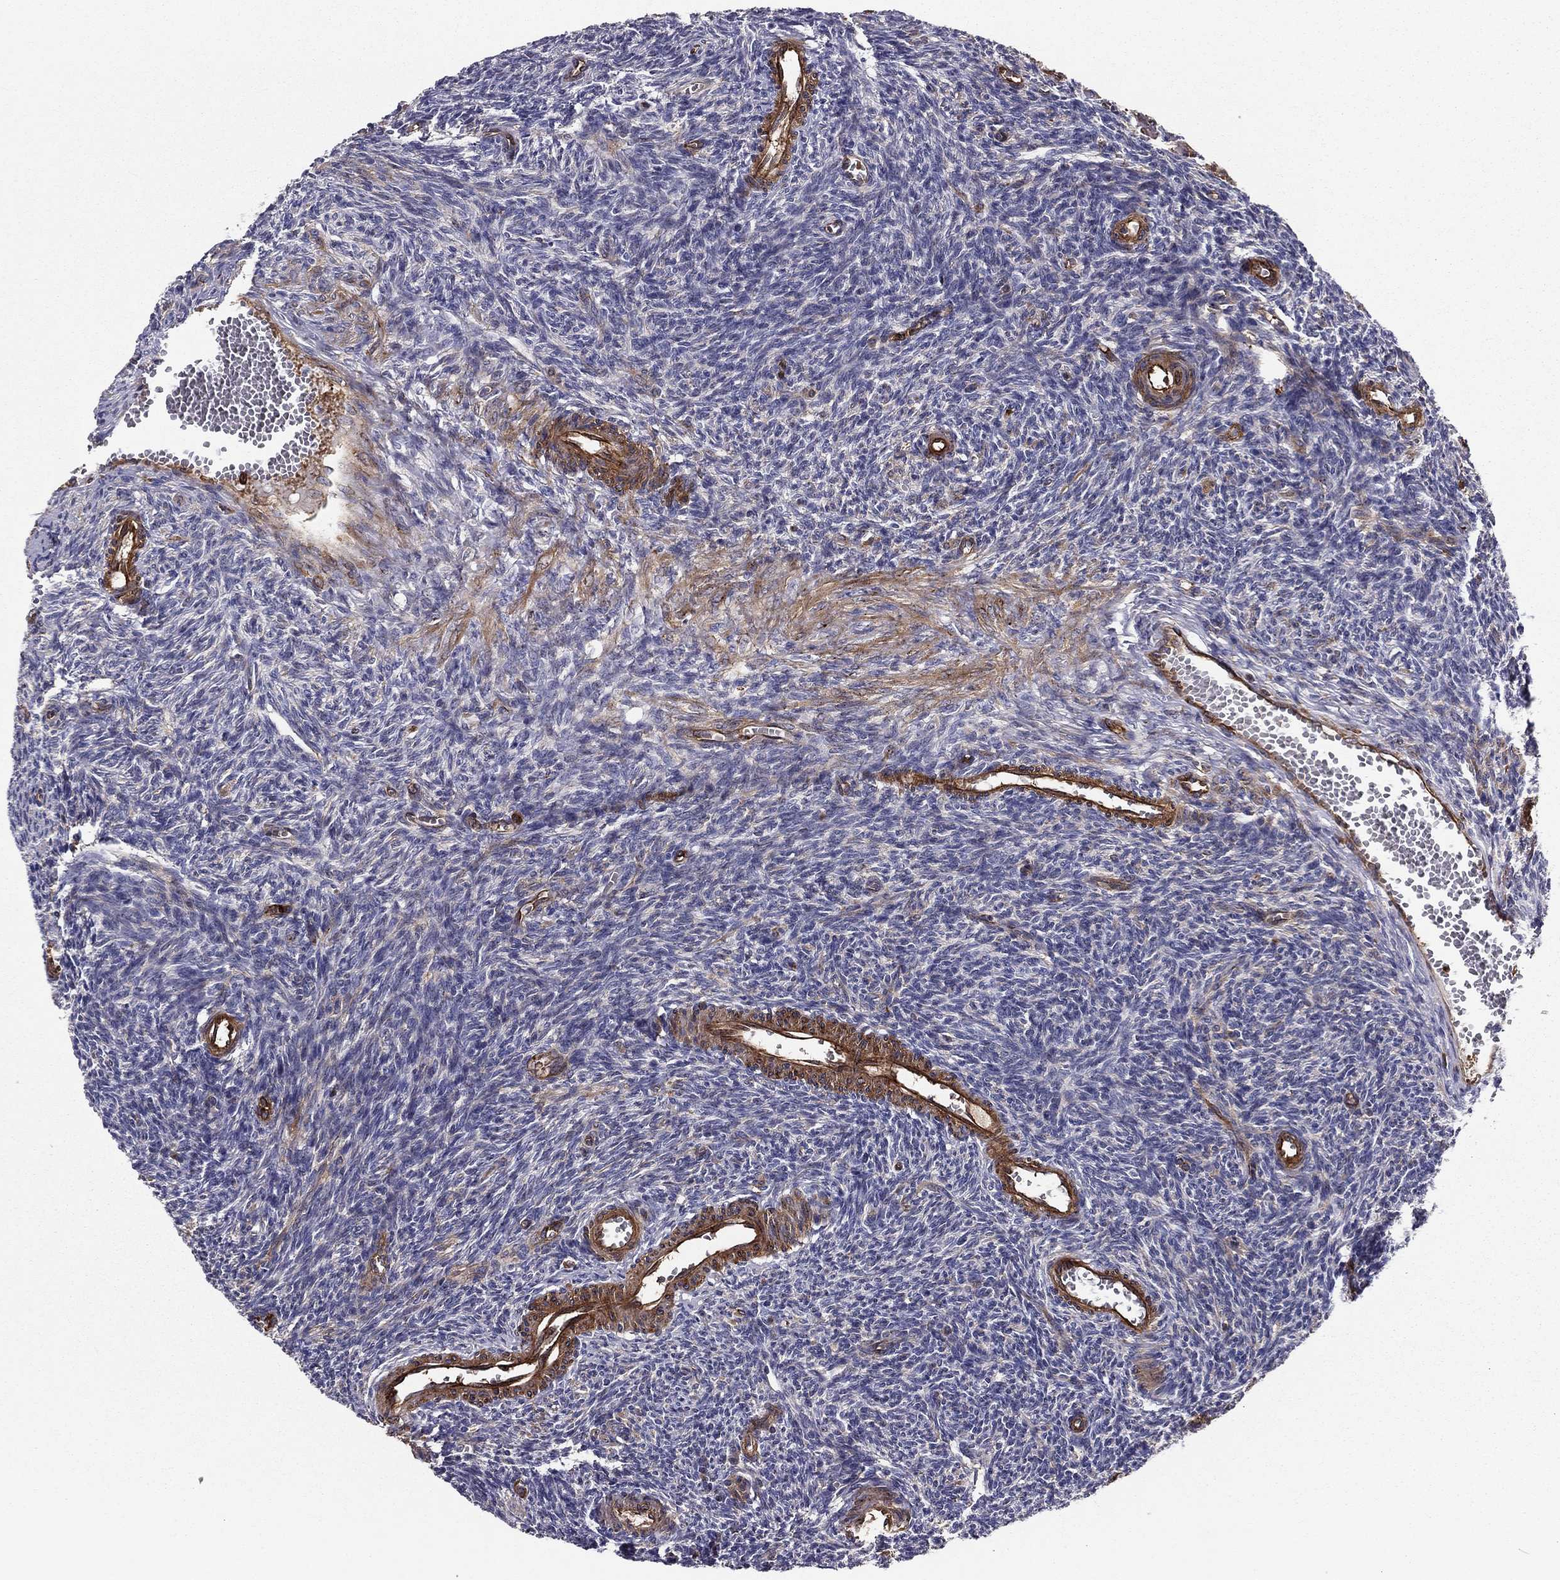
{"staining": {"intensity": "negative", "quantity": "none", "location": "none"}, "tissue": "ovary", "cell_type": "Ovarian stroma cells", "image_type": "normal", "snomed": [{"axis": "morphology", "description": "Normal tissue, NOS"}, {"axis": "topography", "description": "Ovary"}], "caption": "DAB (3,3'-diaminobenzidine) immunohistochemical staining of unremarkable human ovary shows no significant staining in ovarian stroma cells.", "gene": "EHBP1L1", "patient": {"sex": "female", "age": 27}}